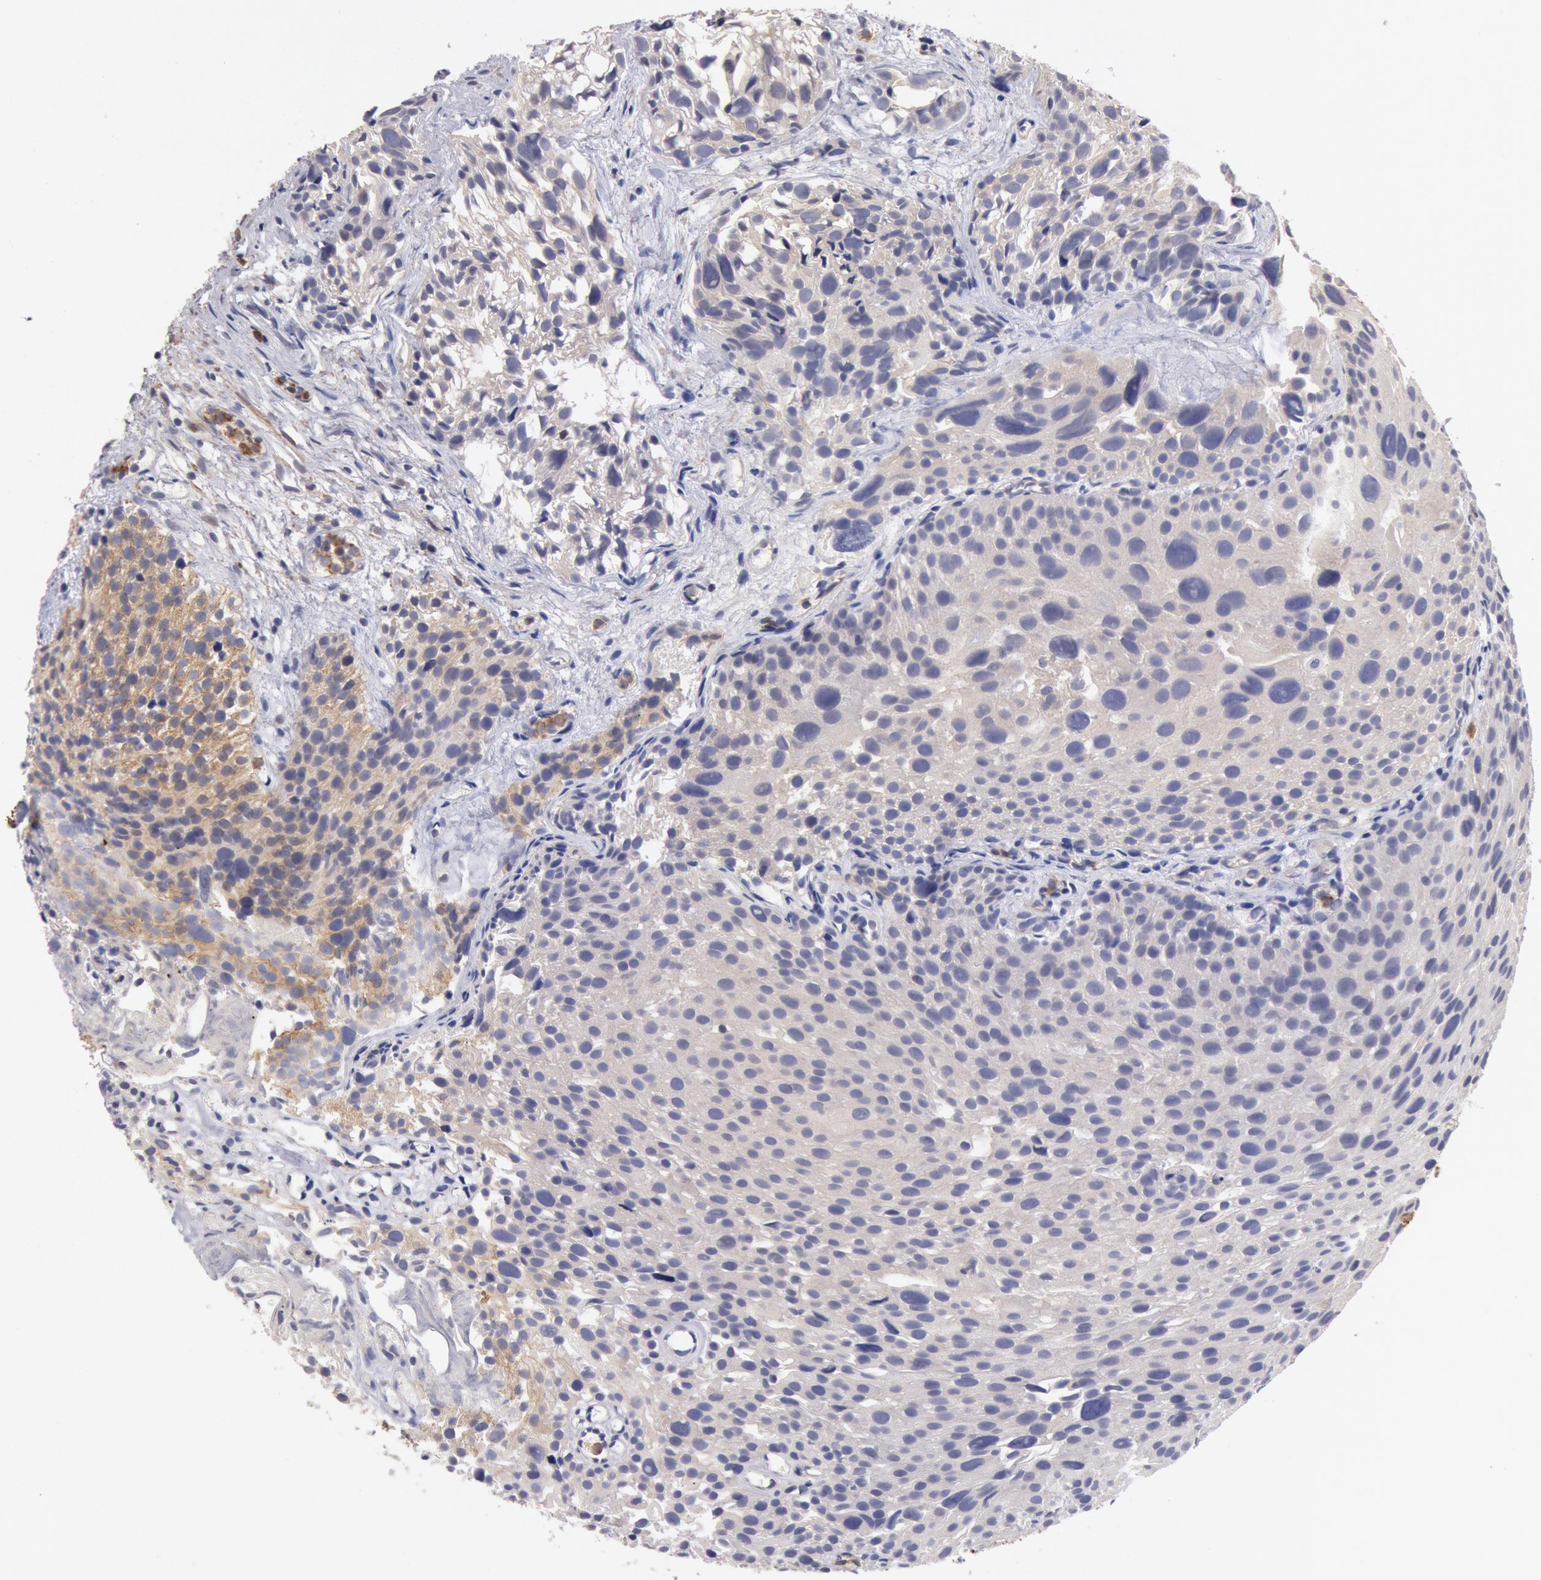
{"staining": {"intensity": "weak", "quantity": "25%-75%", "location": "cytoplasmic/membranous"}, "tissue": "urothelial cancer", "cell_type": "Tumor cells", "image_type": "cancer", "snomed": [{"axis": "morphology", "description": "Urothelial carcinoma, High grade"}, {"axis": "topography", "description": "Urinary bladder"}], "caption": "Immunohistochemical staining of human urothelial cancer displays weak cytoplasmic/membranous protein expression in about 25%-75% of tumor cells. The protein is shown in brown color, while the nuclei are stained blue.", "gene": "TMED8", "patient": {"sex": "female", "age": 78}}